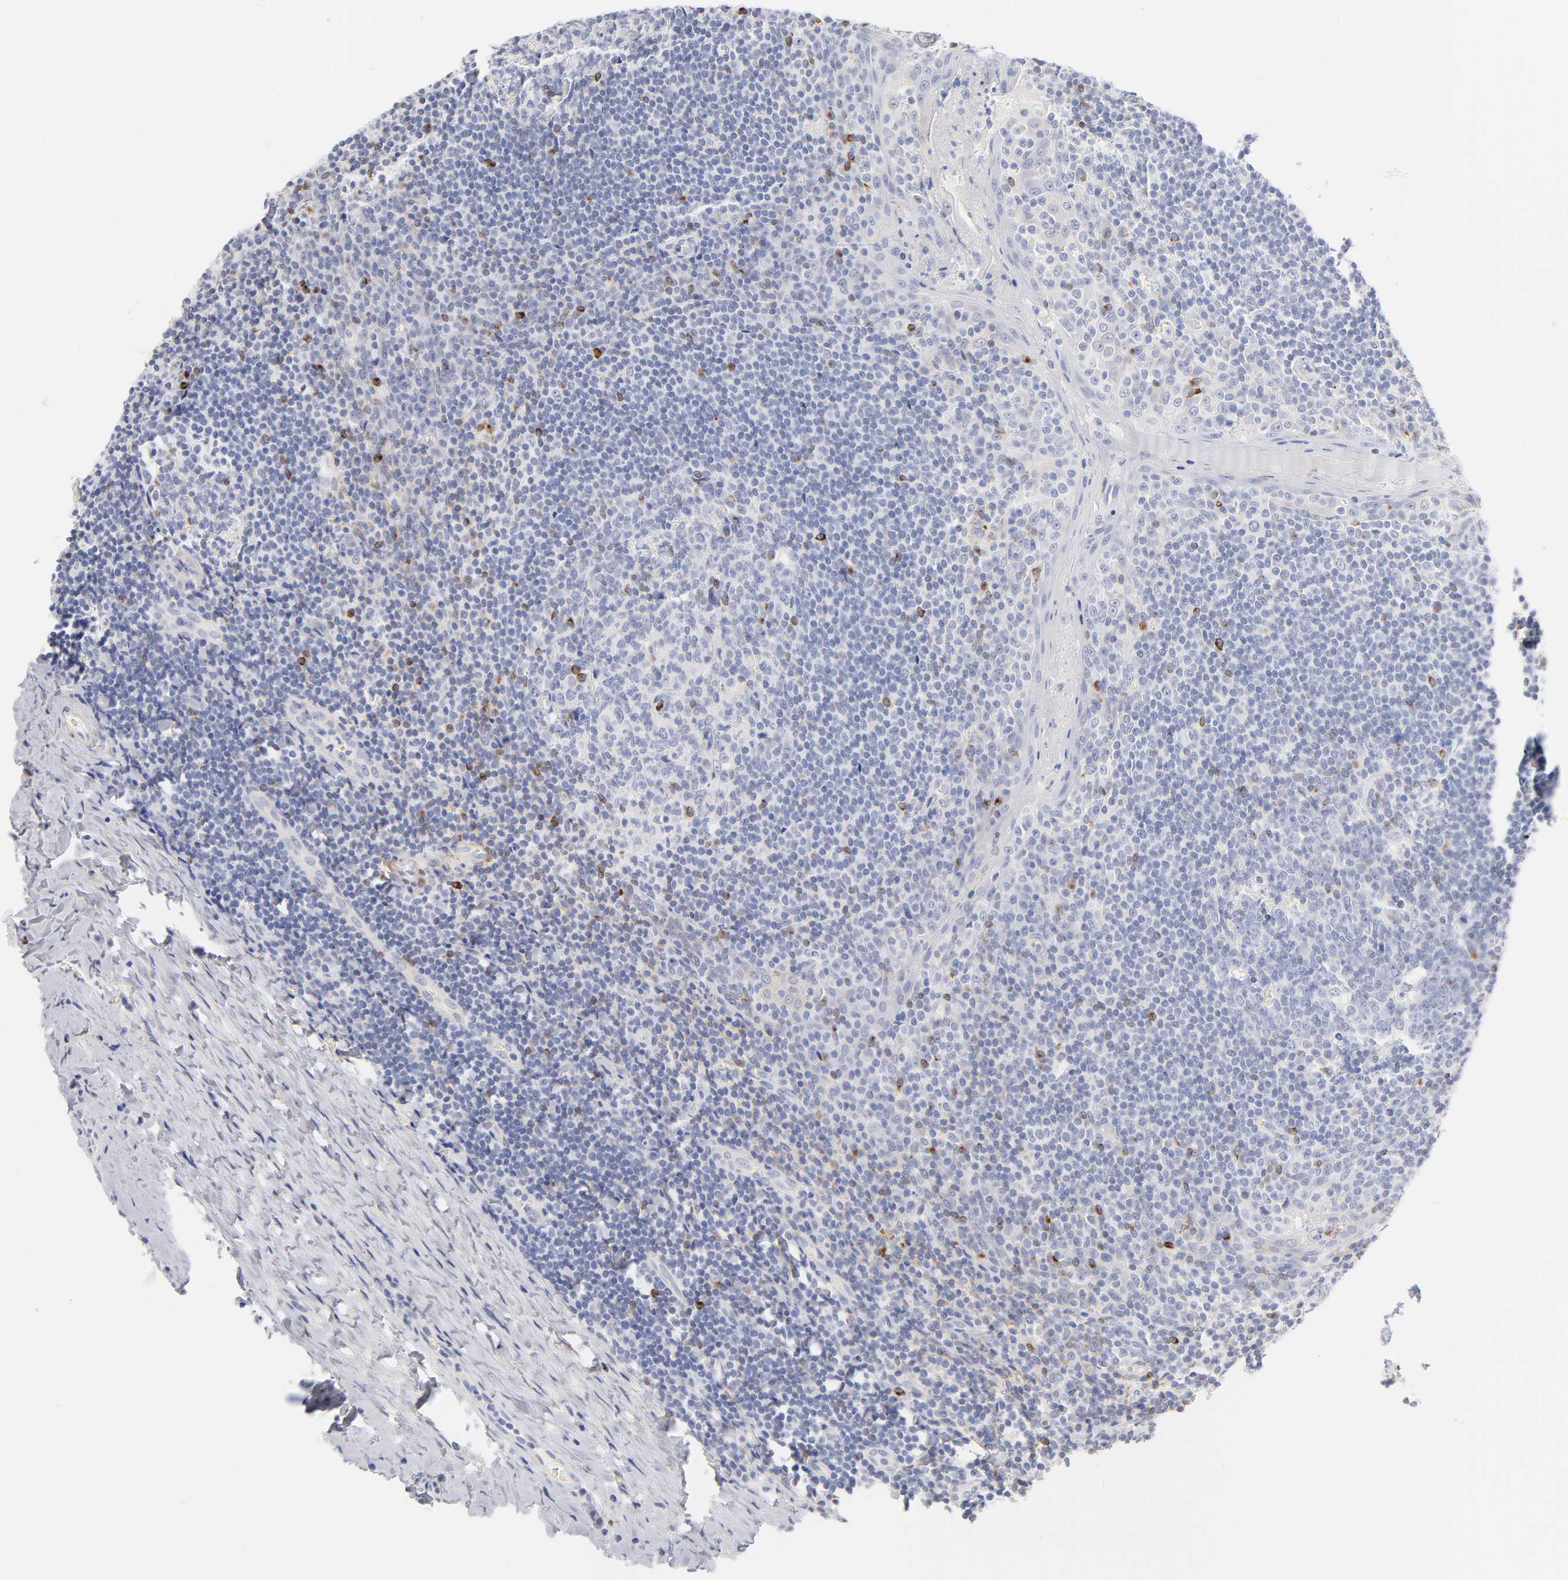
{"staining": {"intensity": "negative", "quantity": "none", "location": "none"}, "tissue": "tonsil", "cell_type": "Germinal center cells", "image_type": "normal", "snomed": [{"axis": "morphology", "description": "Normal tissue, NOS"}, {"axis": "topography", "description": "Tonsil"}], "caption": "Human tonsil stained for a protein using immunohistochemistry exhibits no staining in germinal center cells.", "gene": "MID1", "patient": {"sex": "male", "age": 31}}